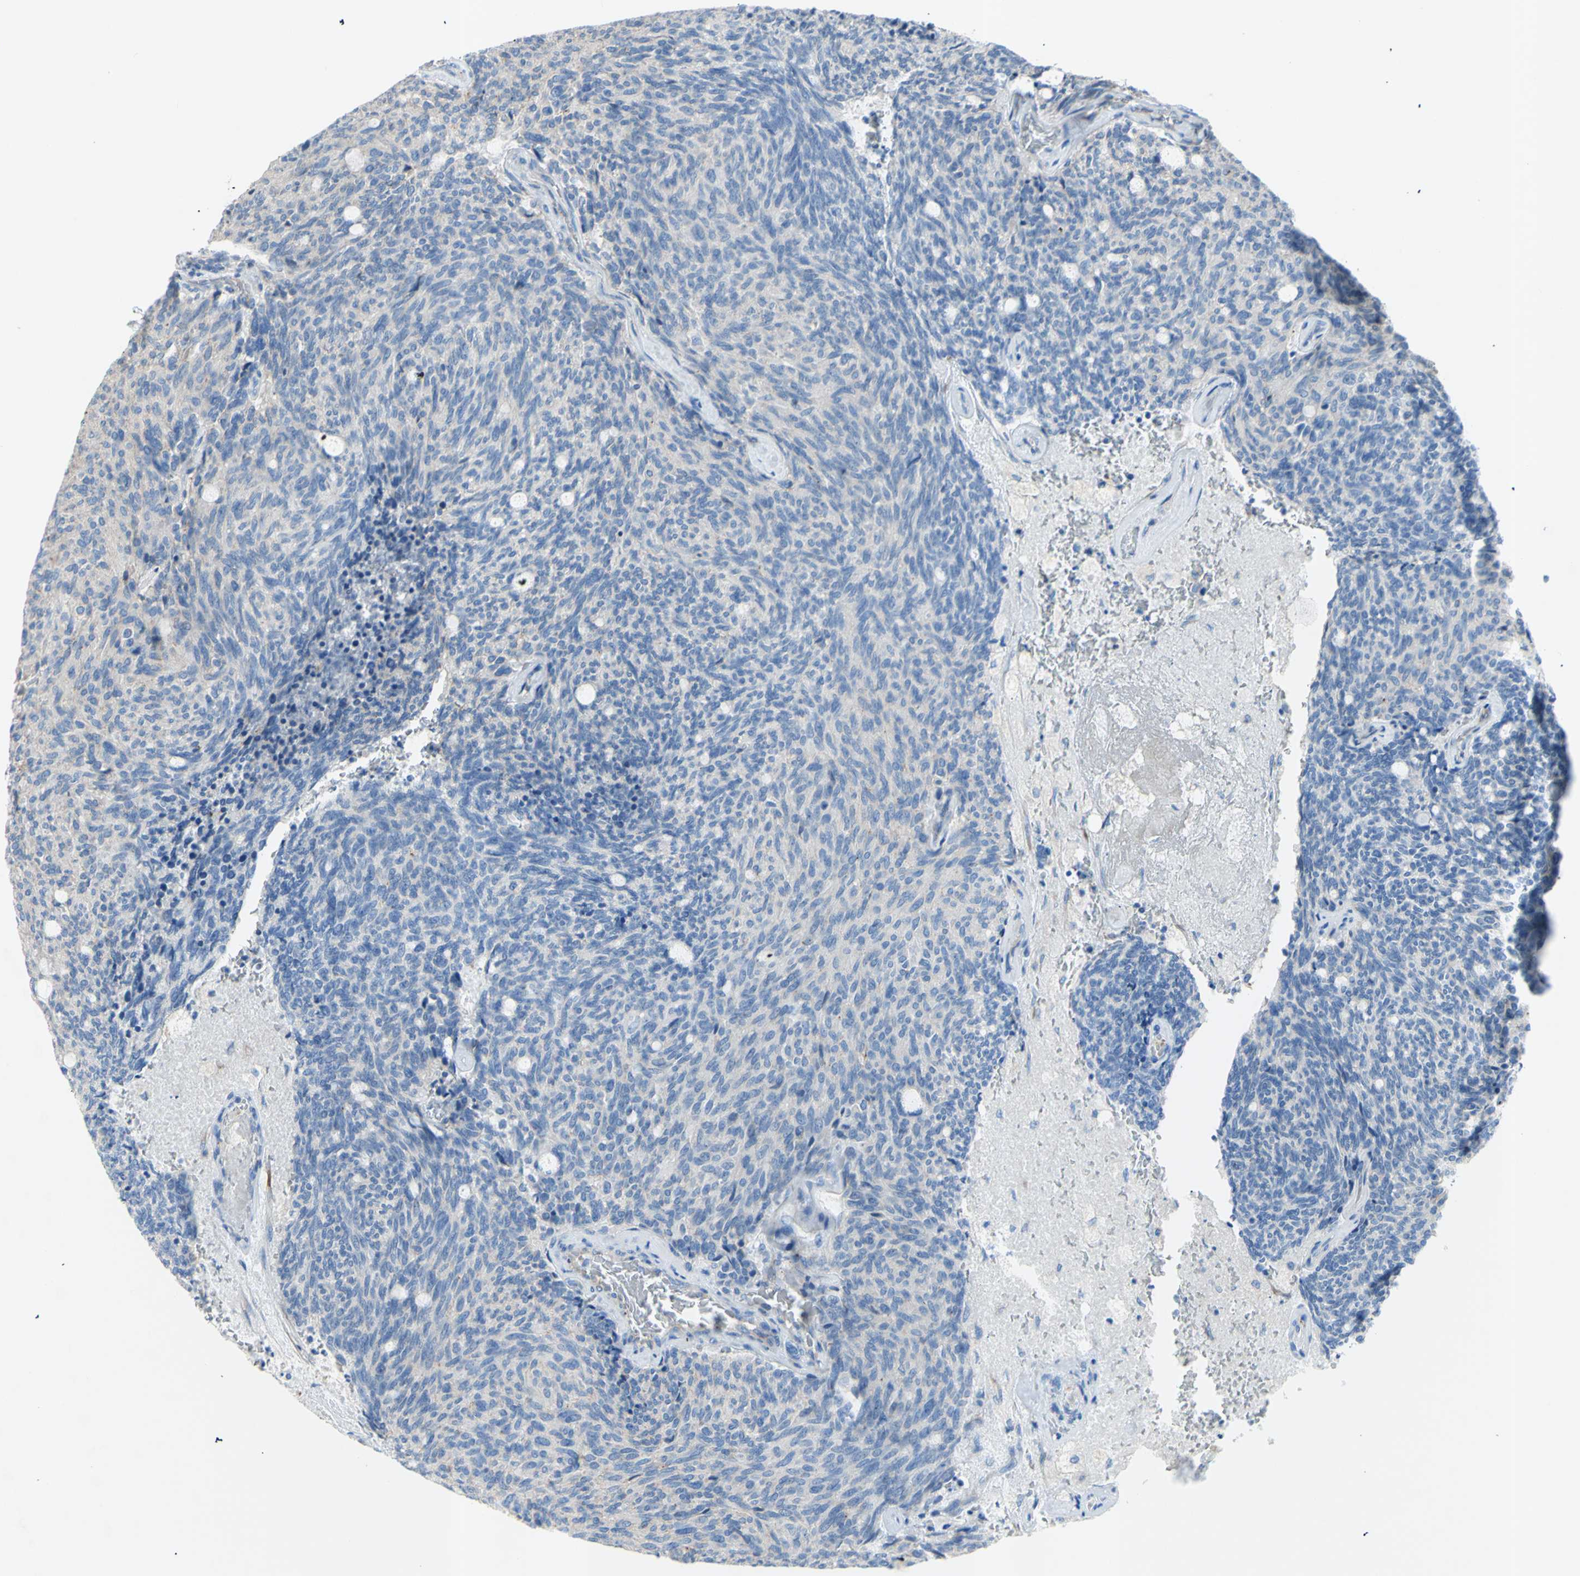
{"staining": {"intensity": "negative", "quantity": "none", "location": "none"}, "tissue": "carcinoid", "cell_type": "Tumor cells", "image_type": "cancer", "snomed": [{"axis": "morphology", "description": "Carcinoid, malignant, NOS"}, {"axis": "topography", "description": "Pancreas"}], "caption": "The image demonstrates no staining of tumor cells in carcinoid.", "gene": "TMIGD2", "patient": {"sex": "female", "age": 54}}